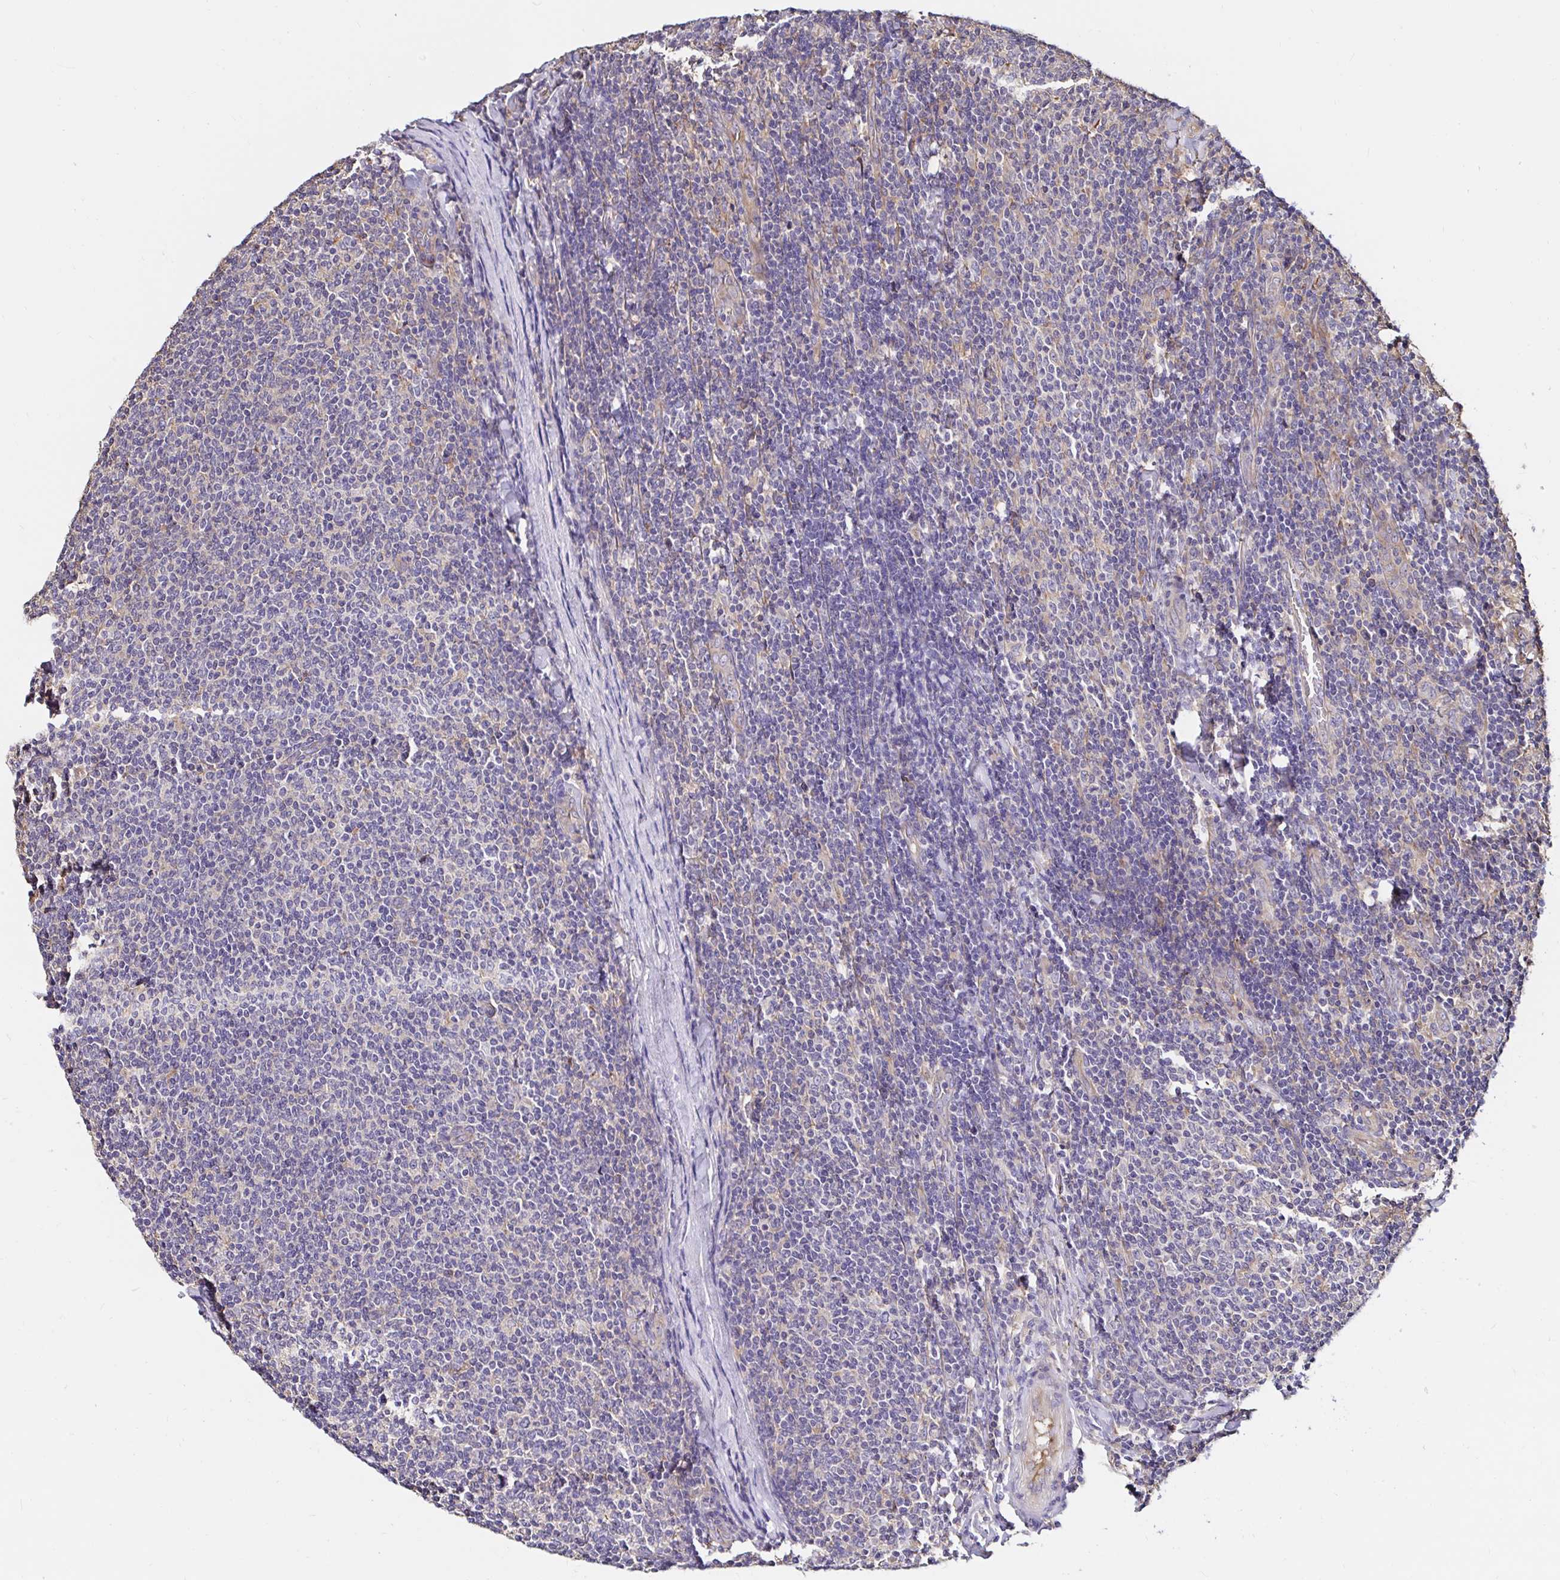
{"staining": {"intensity": "negative", "quantity": "none", "location": "none"}, "tissue": "lymphoma", "cell_type": "Tumor cells", "image_type": "cancer", "snomed": [{"axis": "morphology", "description": "Malignant lymphoma, non-Hodgkin's type, Low grade"}, {"axis": "topography", "description": "Lymph node"}], "caption": "This image is of lymphoma stained with IHC to label a protein in brown with the nuclei are counter-stained blue. There is no staining in tumor cells. (DAB (3,3'-diaminobenzidine) immunohistochemistry visualized using brightfield microscopy, high magnification).", "gene": "RSRP1", "patient": {"sex": "male", "age": 52}}